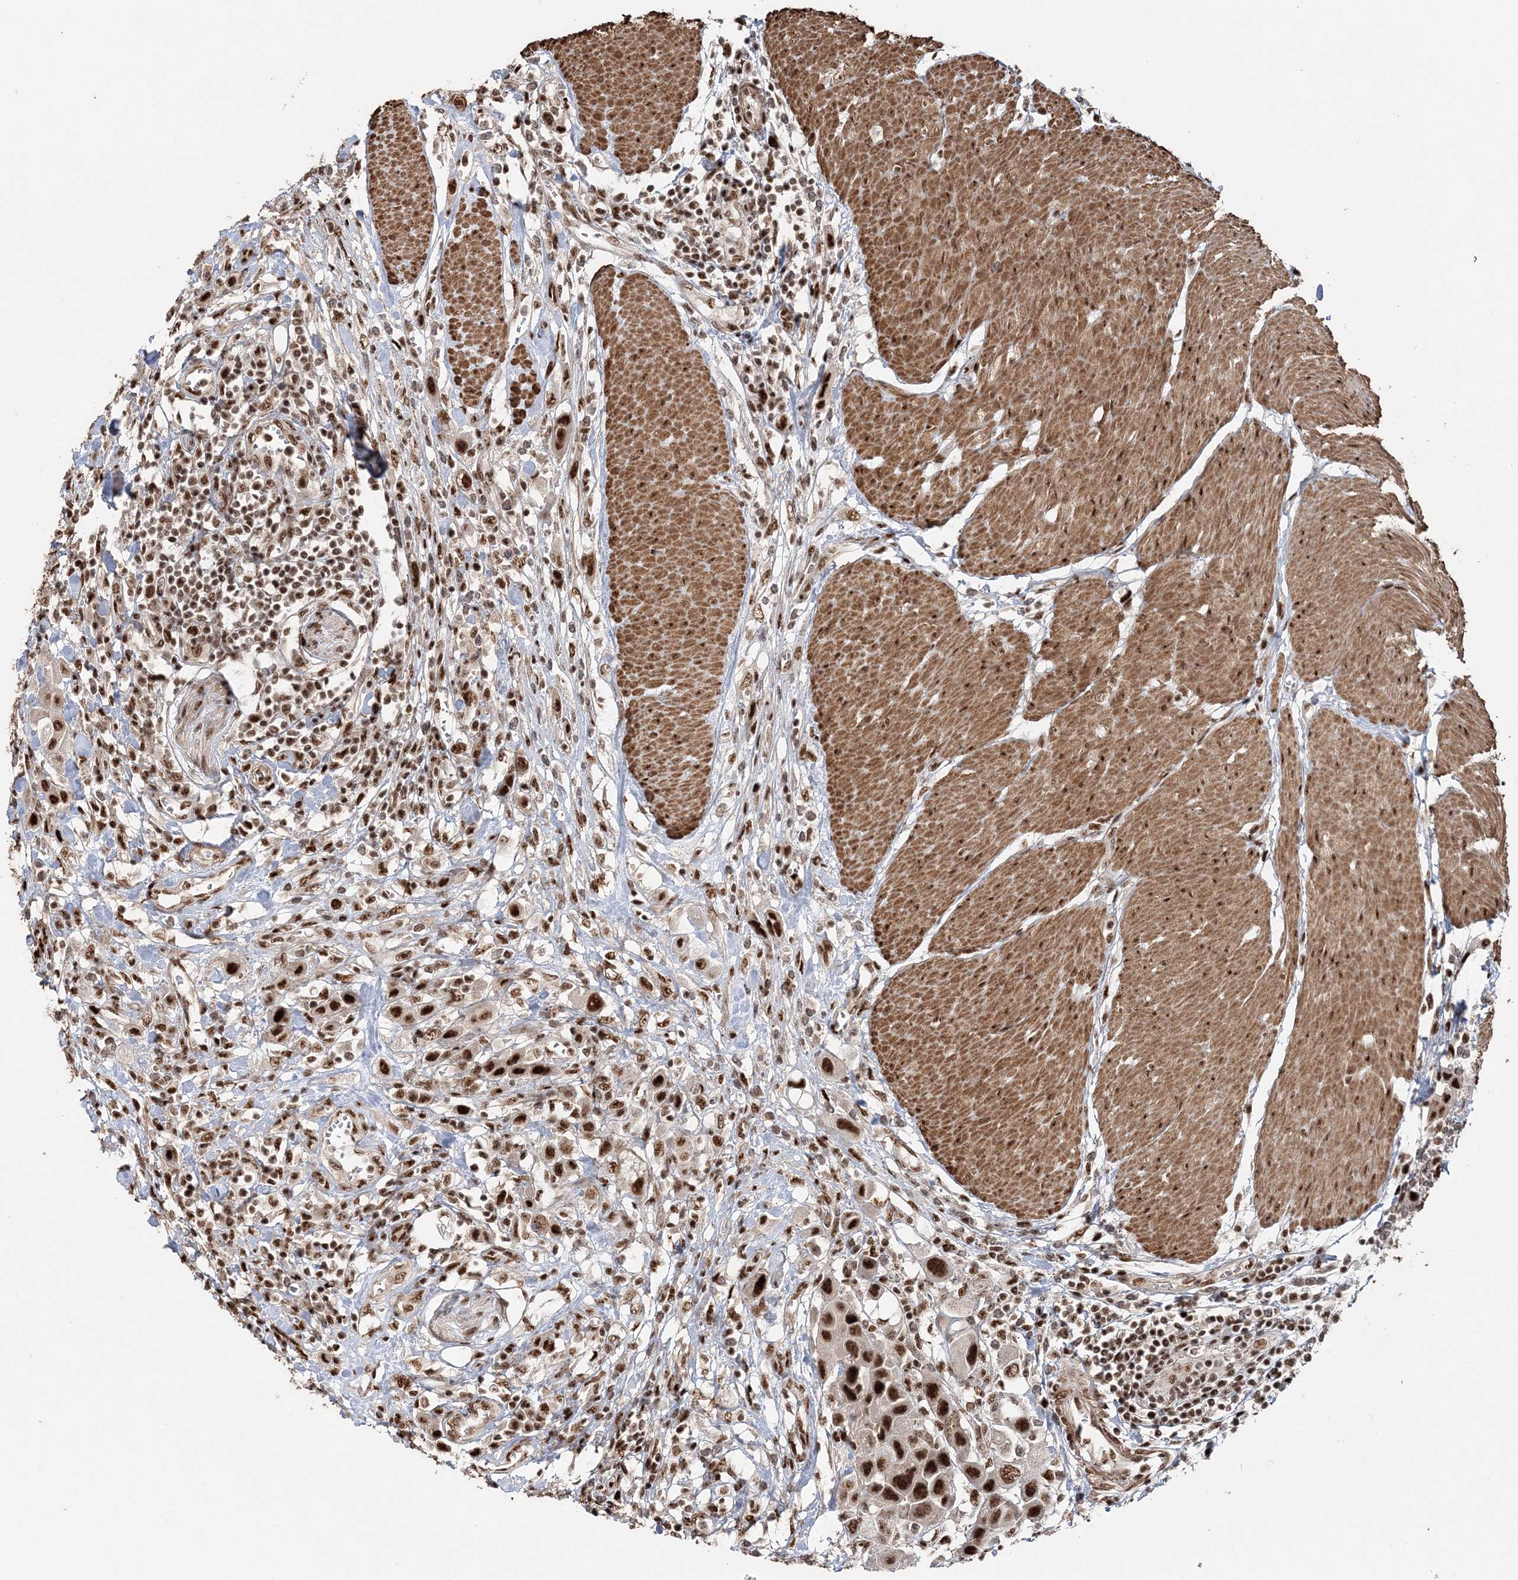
{"staining": {"intensity": "strong", "quantity": ">75%", "location": "nuclear"}, "tissue": "urothelial cancer", "cell_type": "Tumor cells", "image_type": "cancer", "snomed": [{"axis": "morphology", "description": "Urothelial carcinoma, High grade"}, {"axis": "topography", "description": "Urinary bladder"}], "caption": "A histopathology image of human high-grade urothelial carcinoma stained for a protein demonstrates strong nuclear brown staining in tumor cells.", "gene": "EXOSC8", "patient": {"sex": "male", "age": 50}}